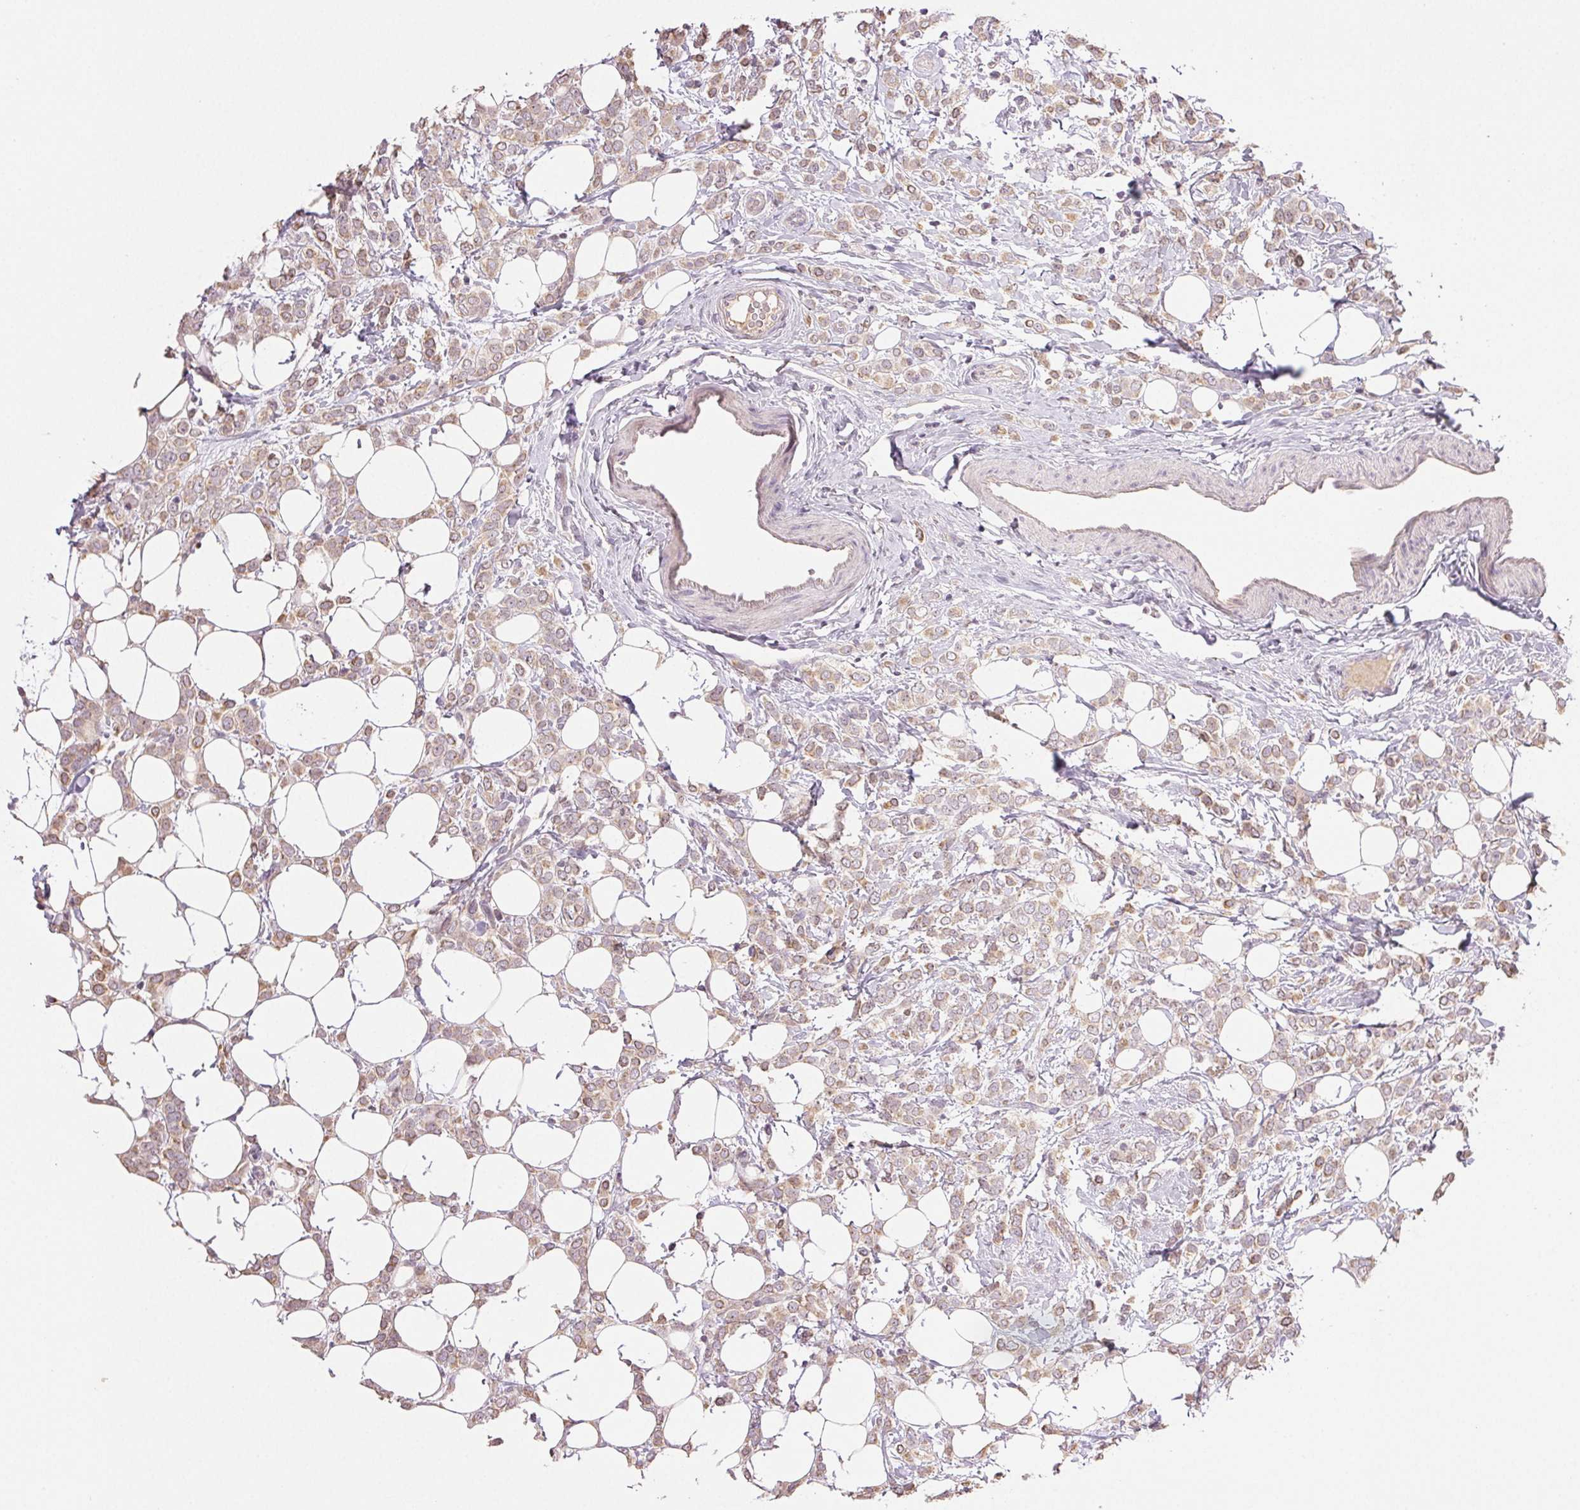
{"staining": {"intensity": "weak", "quantity": "<25%", "location": "cytoplasmic/membranous"}, "tissue": "breast cancer", "cell_type": "Tumor cells", "image_type": "cancer", "snomed": [{"axis": "morphology", "description": "Lobular carcinoma"}, {"axis": "topography", "description": "Breast"}], "caption": "Human breast cancer (lobular carcinoma) stained for a protein using immunohistochemistry reveals no expression in tumor cells.", "gene": "TMEM253", "patient": {"sex": "female", "age": 49}}